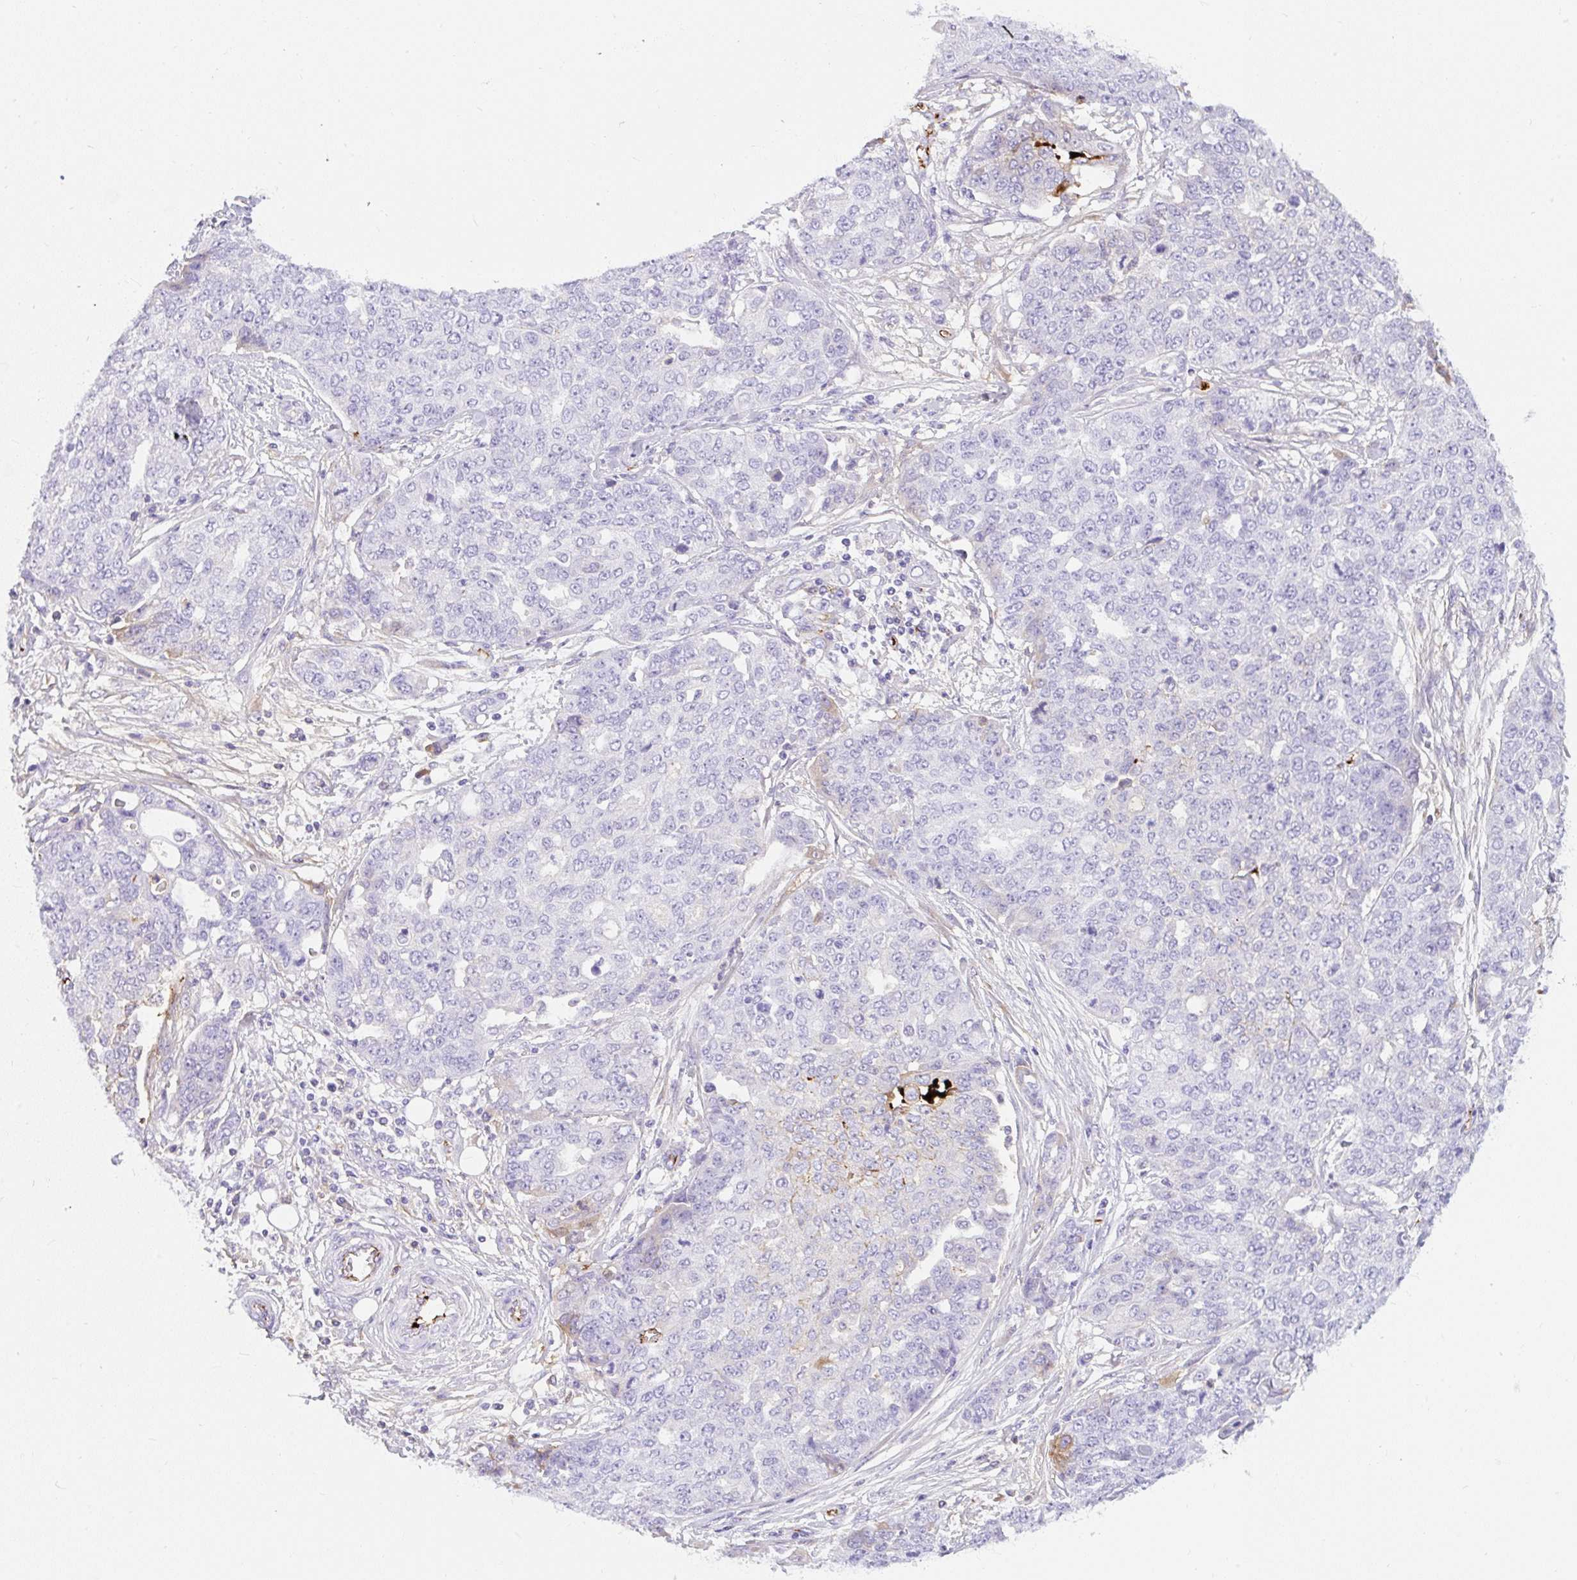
{"staining": {"intensity": "negative", "quantity": "none", "location": "none"}, "tissue": "ovarian cancer", "cell_type": "Tumor cells", "image_type": "cancer", "snomed": [{"axis": "morphology", "description": "Cystadenocarcinoma, serous, NOS"}, {"axis": "topography", "description": "Soft tissue"}, {"axis": "topography", "description": "Ovary"}], "caption": "DAB (3,3'-diaminobenzidine) immunohistochemical staining of serous cystadenocarcinoma (ovarian) shows no significant staining in tumor cells.", "gene": "APOC4-APOC2", "patient": {"sex": "female", "age": 57}}